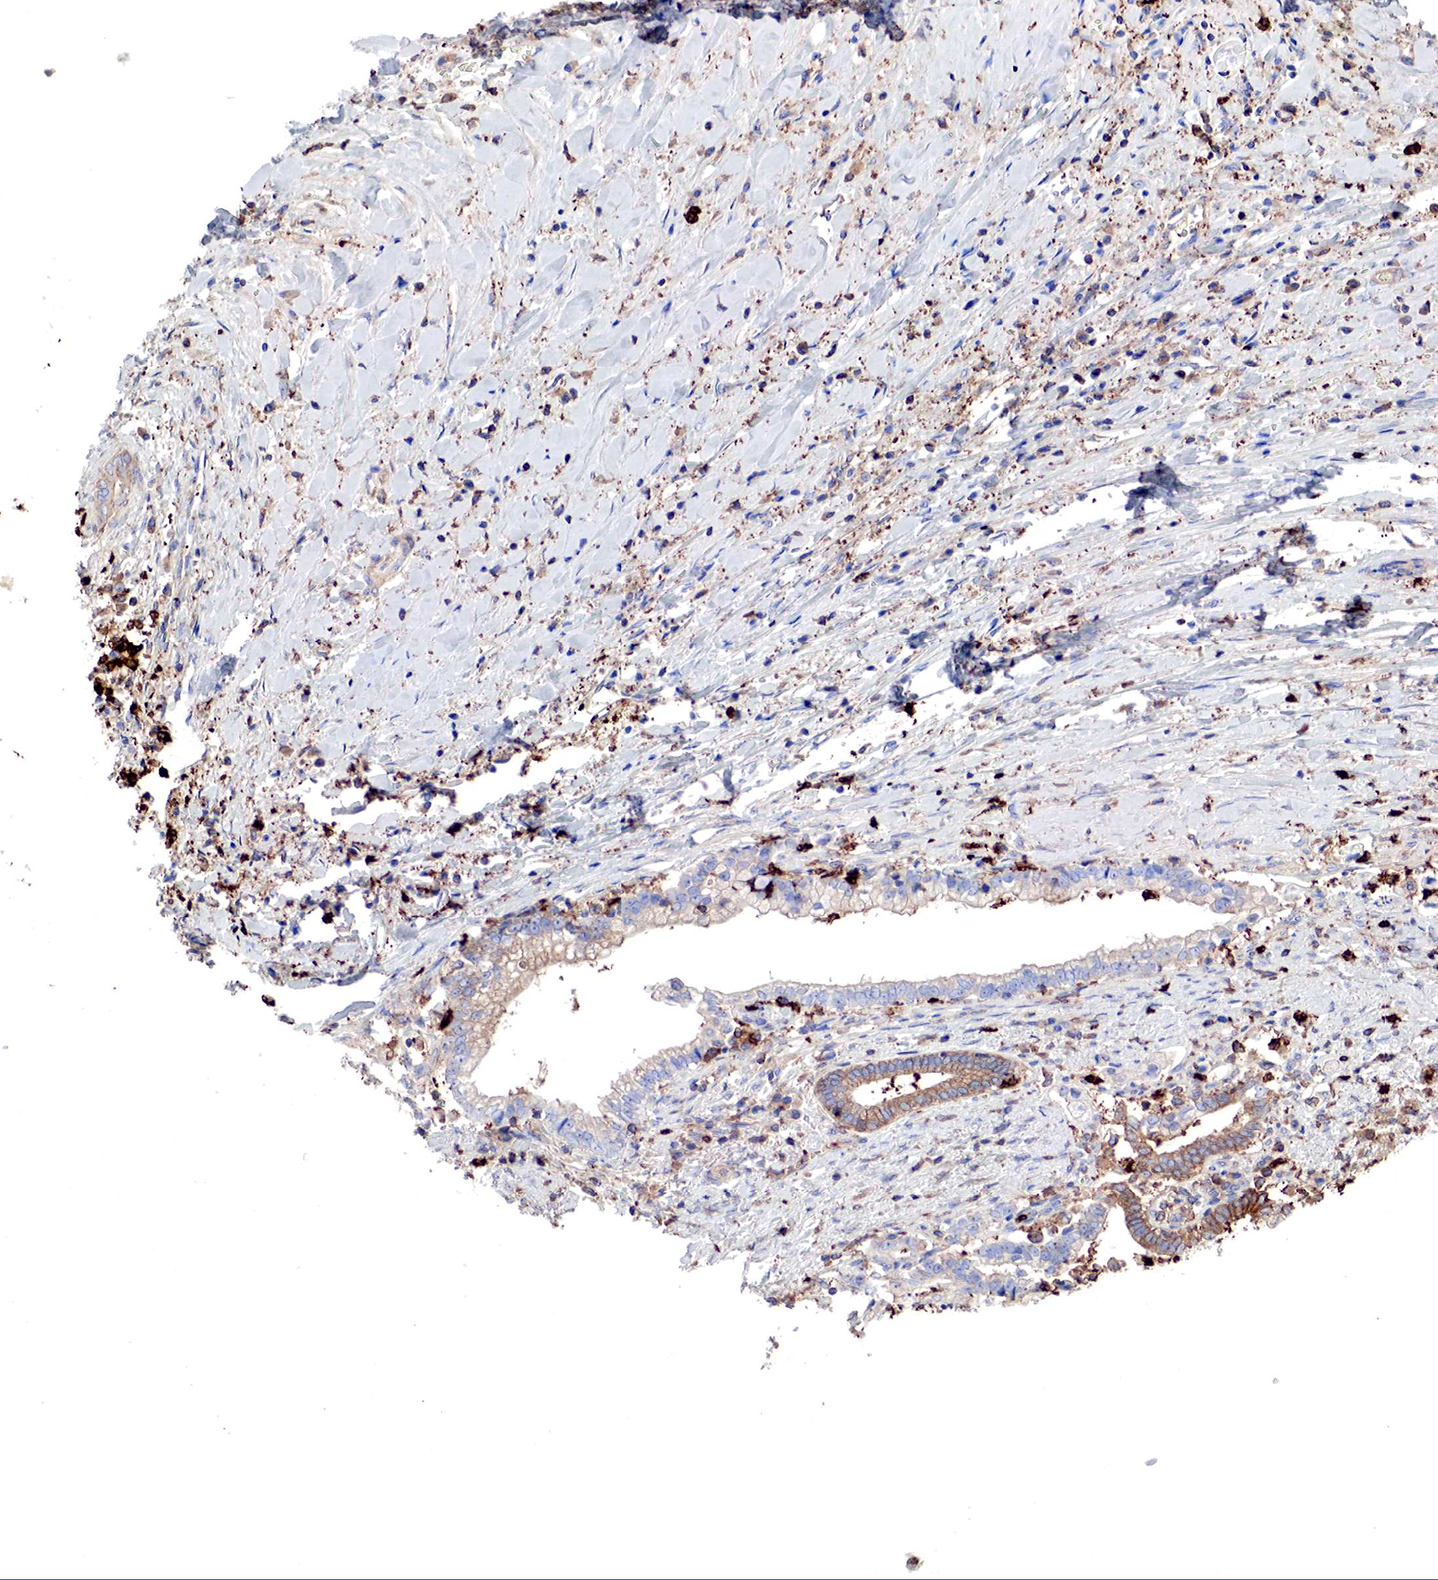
{"staining": {"intensity": "weak", "quantity": "<25%", "location": "cytoplasmic/membranous"}, "tissue": "liver cancer", "cell_type": "Tumor cells", "image_type": "cancer", "snomed": [{"axis": "morphology", "description": "Cholangiocarcinoma"}, {"axis": "topography", "description": "Liver"}], "caption": "This is a histopathology image of IHC staining of liver cholangiocarcinoma, which shows no expression in tumor cells.", "gene": "G6PD", "patient": {"sex": "male", "age": 57}}